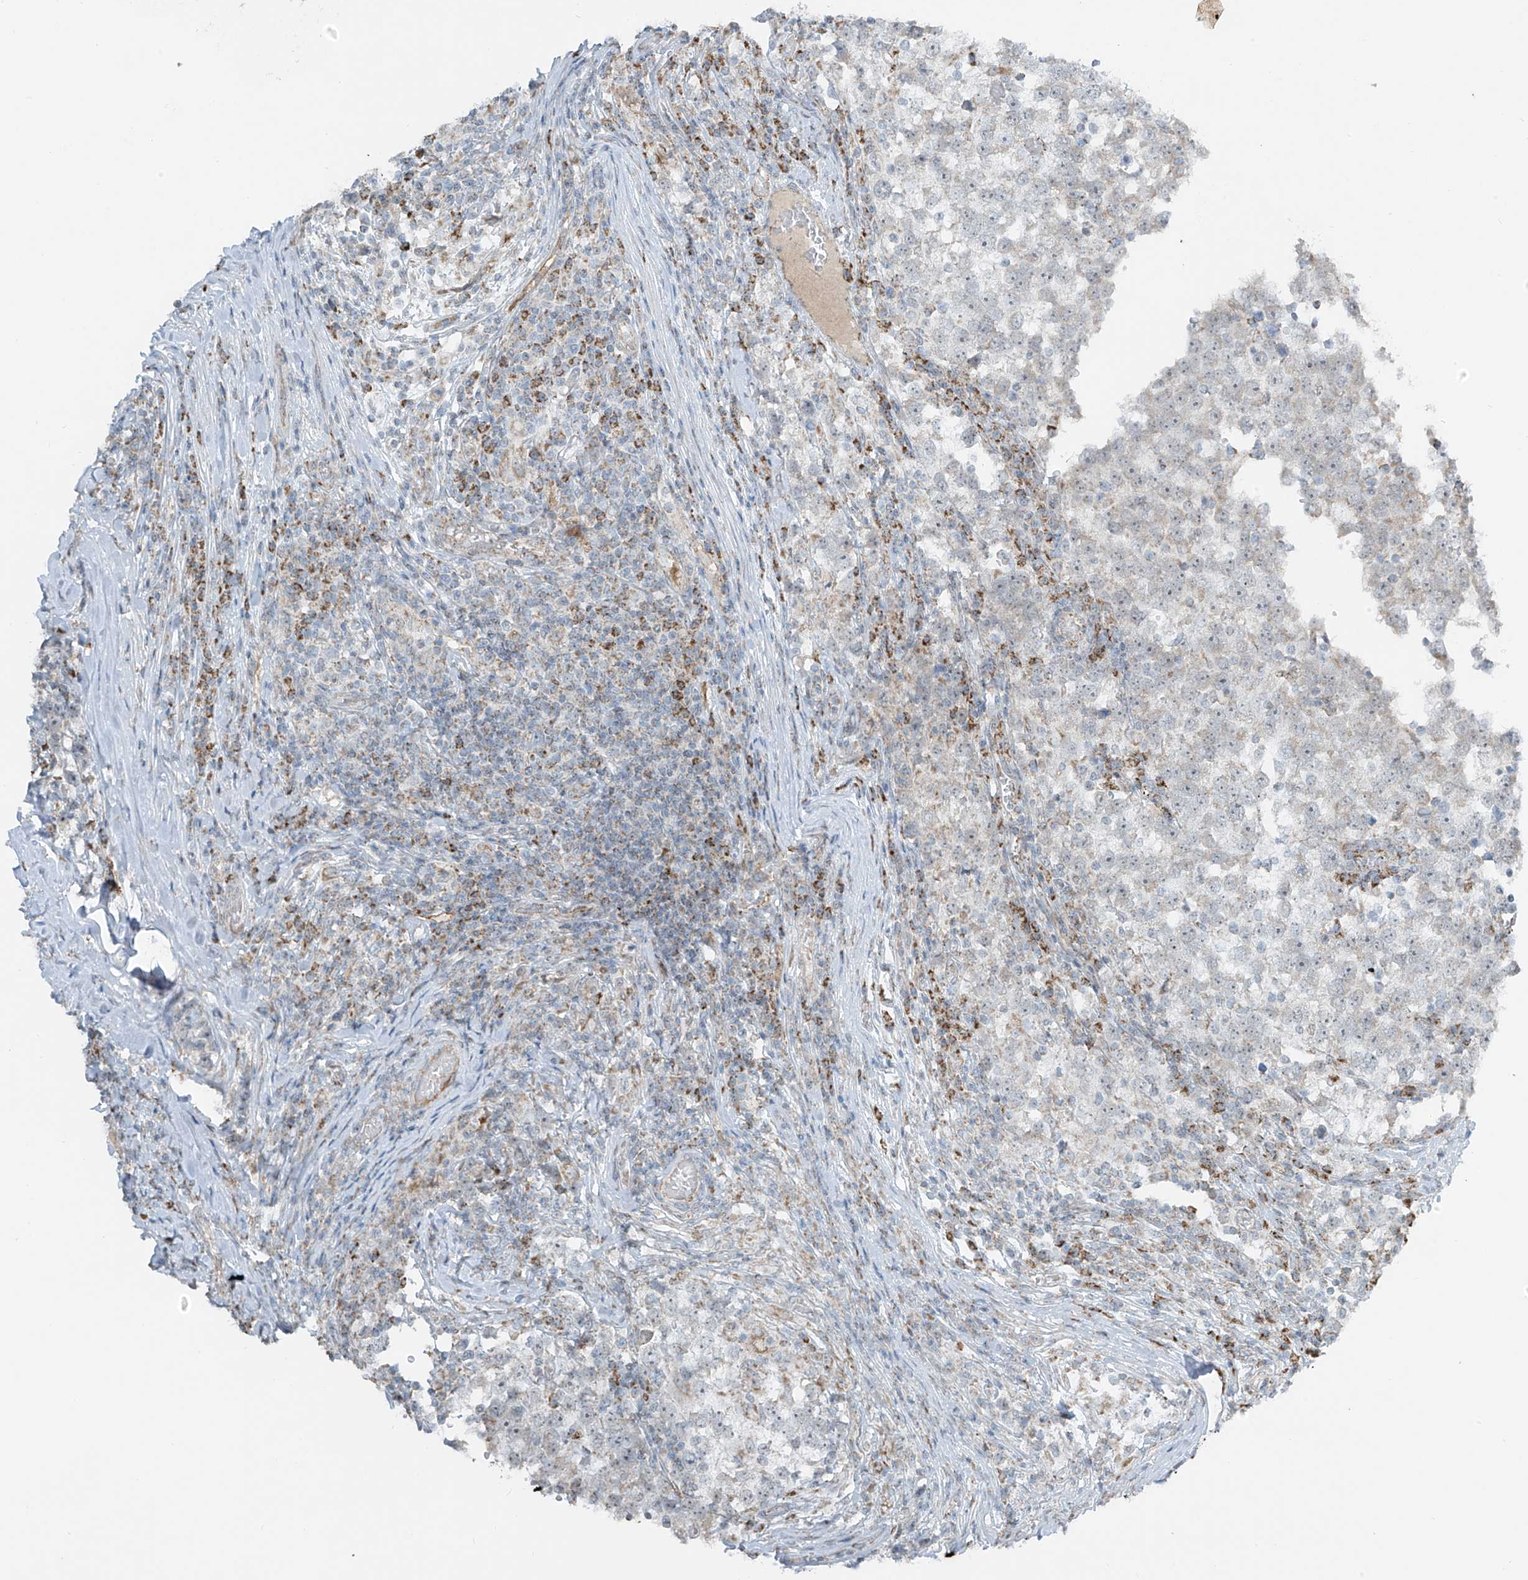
{"staining": {"intensity": "negative", "quantity": "none", "location": "none"}, "tissue": "testis cancer", "cell_type": "Tumor cells", "image_type": "cancer", "snomed": [{"axis": "morphology", "description": "Seminoma, NOS"}, {"axis": "topography", "description": "Testis"}], "caption": "Immunohistochemistry (IHC) histopathology image of neoplastic tissue: testis cancer (seminoma) stained with DAB demonstrates no significant protein staining in tumor cells. (DAB IHC with hematoxylin counter stain).", "gene": "SMDT1", "patient": {"sex": "male", "age": 65}}